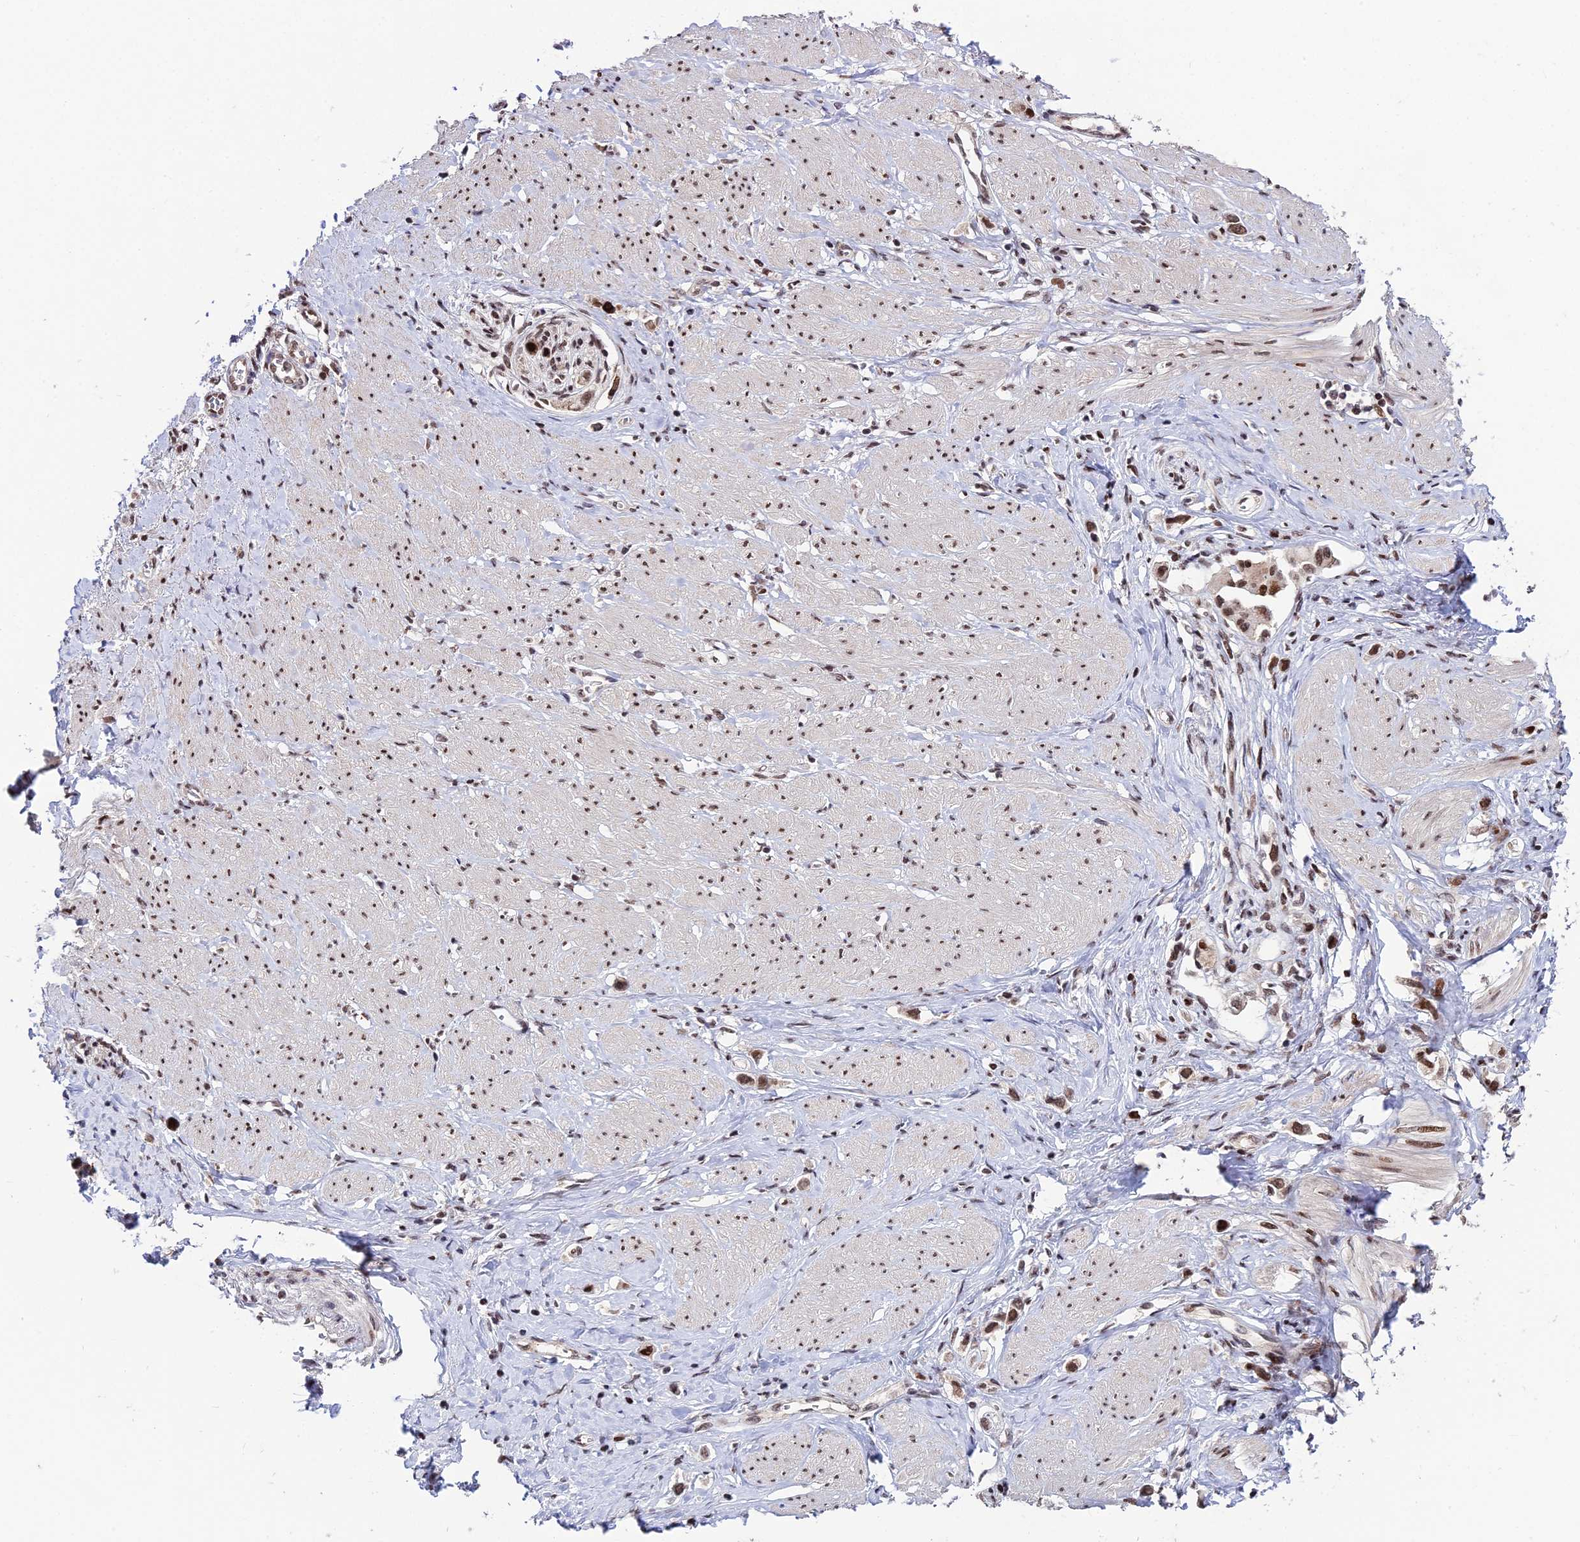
{"staining": {"intensity": "moderate", "quantity": ">75%", "location": "nuclear"}, "tissue": "stomach cancer", "cell_type": "Tumor cells", "image_type": "cancer", "snomed": [{"axis": "morphology", "description": "Adenocarcinoma, NOS"}, {"axis": "topography", "description": "Stomach"}], "caption": "About >75% of tumor cells in stomach adenocarcinoma display moderate nuclear protein expression as visualized by brown immunohistochemical staining.", "gene": "SYT15", "patient": {"sex": "female", "age": 65}}